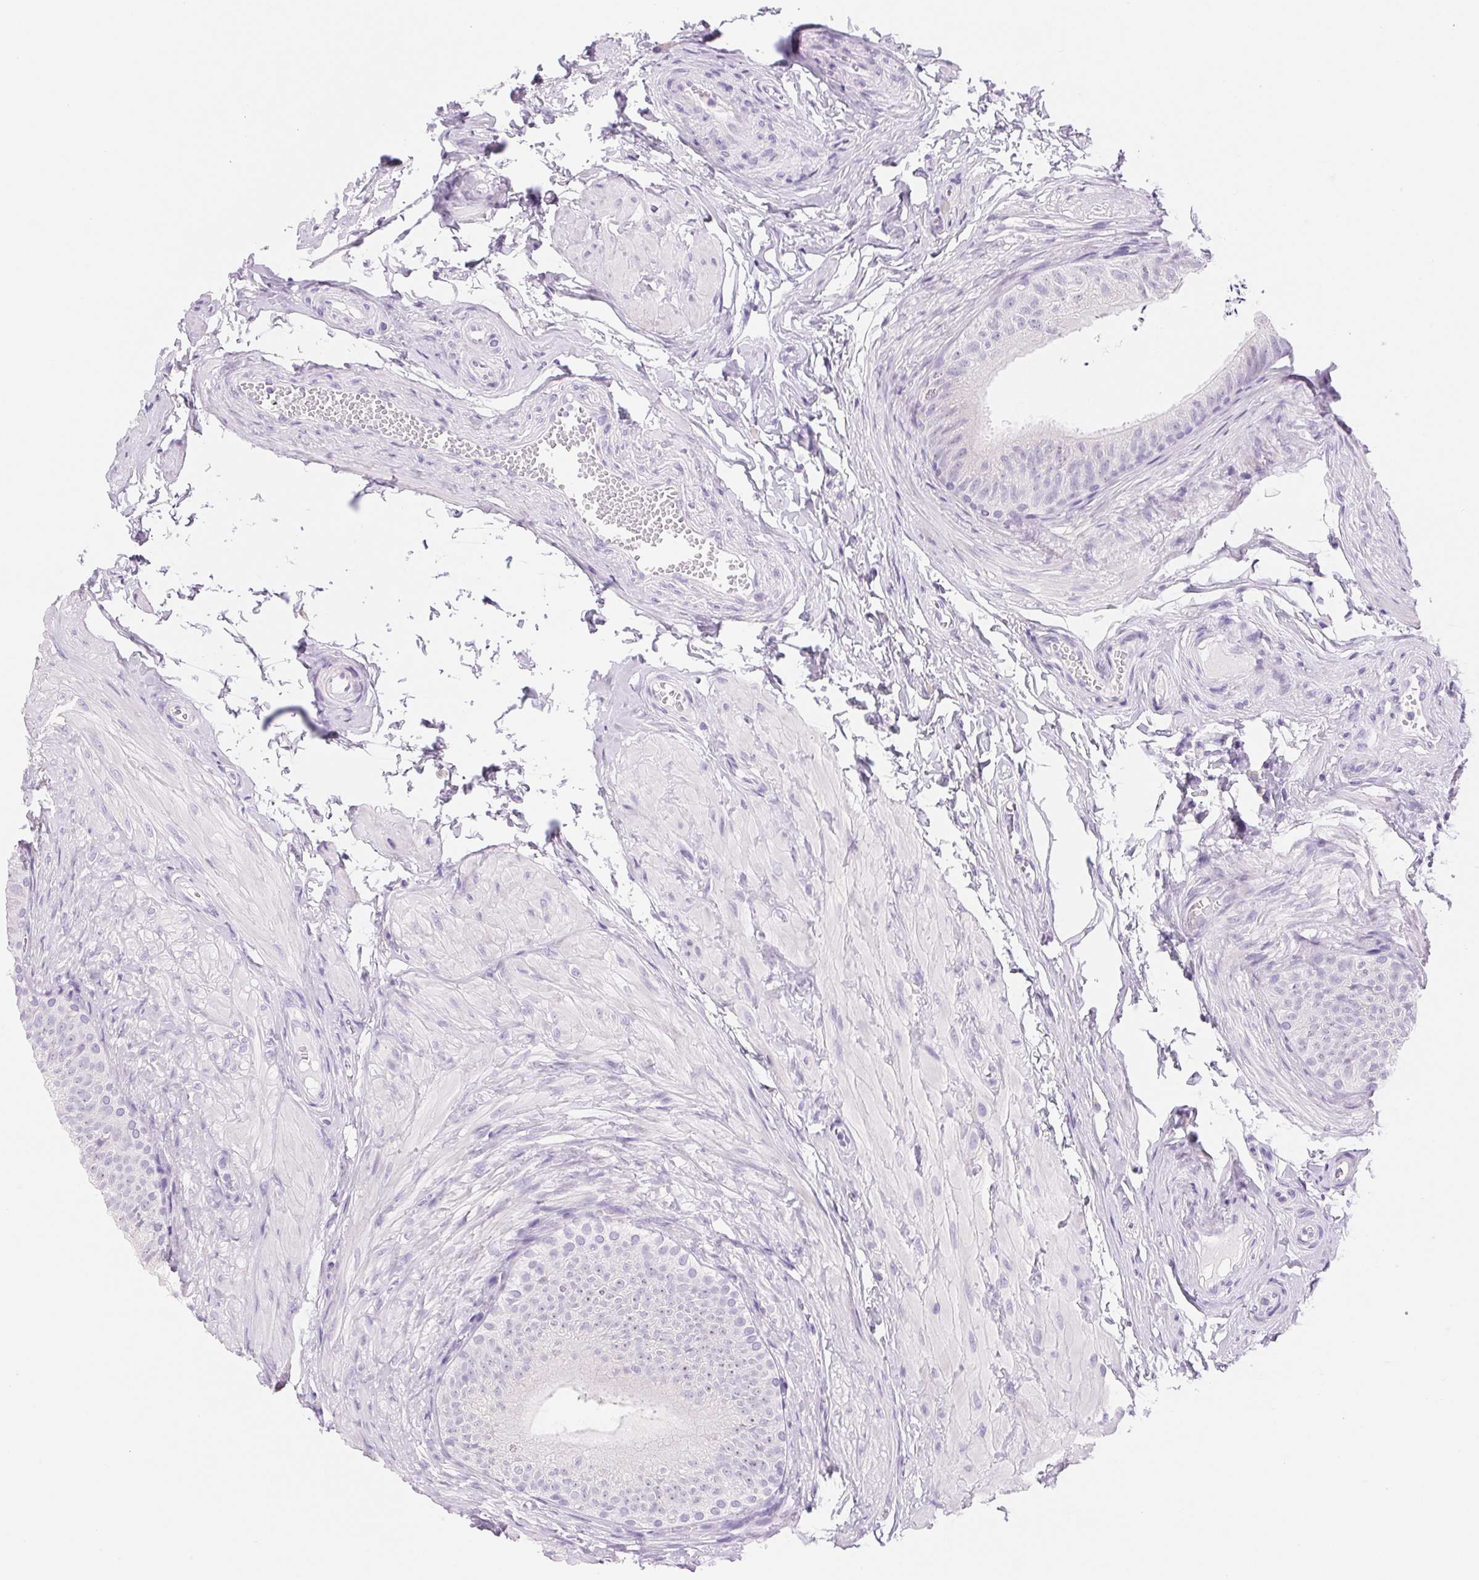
{"staining": {"intensity": "weak", "quantity": "<25%", "location": "cytoplasmic/membranous"}, "tissue": "epididymis", "cell_type": "Glandular cells", "image_type": "normal", "snomed": [{"axis": "morphology", "description": "Normal tissue, NOS"}, {"axis": "topography", "description": "Epididymis, spermatic cord, NOS"}, {"axis": "topography", "description": "Epididymis"}, {"axis": "topography", "description": "Peripheral nerve tissue"}], "caption": "Immunohistochemistry of unremarkable human epididymis demonstrates no expression in glandular cells.", "gene": "ASGR2", "patient": {"sex": "male", "age": 29}}